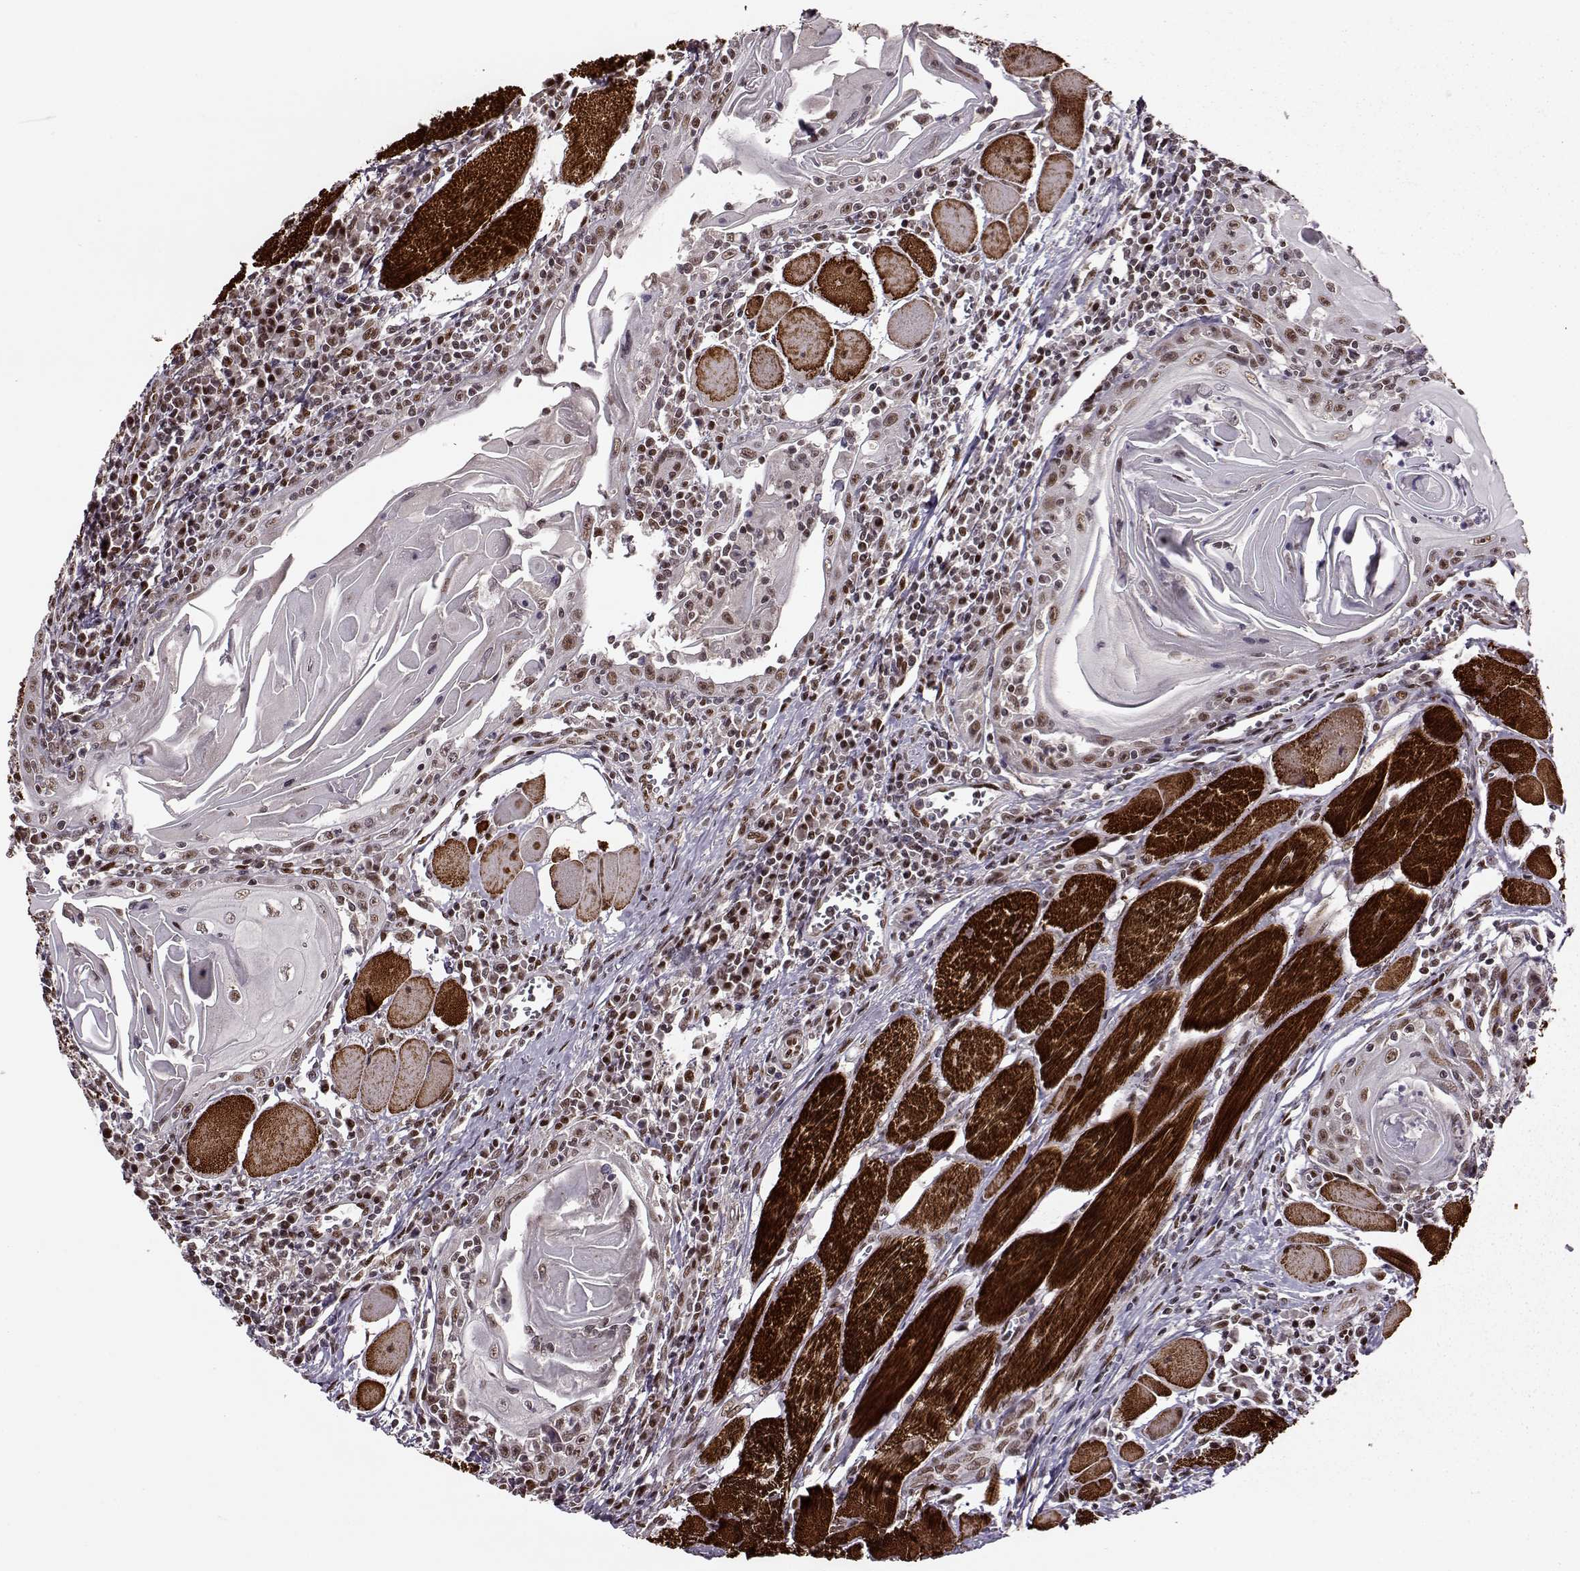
{"staining": {"intensity": "moderate", "quantity": ">75%", "location": "nuclear"}, "tissue": "head and neck cancer", "cell_type": "Tumor cells", "image_type": "cancer", "snomed": [{"axis": "morphology", "description": "Normal tissue, NOS"}, {"axis": "morphology", "description": "Squamous cell carcinoma, NOS"}, {"axis": "topography", "description": "Oral tissue"}, {"axis": "topography", "description": "Head-Neck"}], "caption": "Protein expression analysis of human head and neck squamous cell carcinoma reveals moderate nuclear positivity in approximately >75% of tumor cells. (DAB = brown stain, brightfield microscopy at high magnification).", "gene": "FTO", "patient": {"sex": "male", "age": 52}}